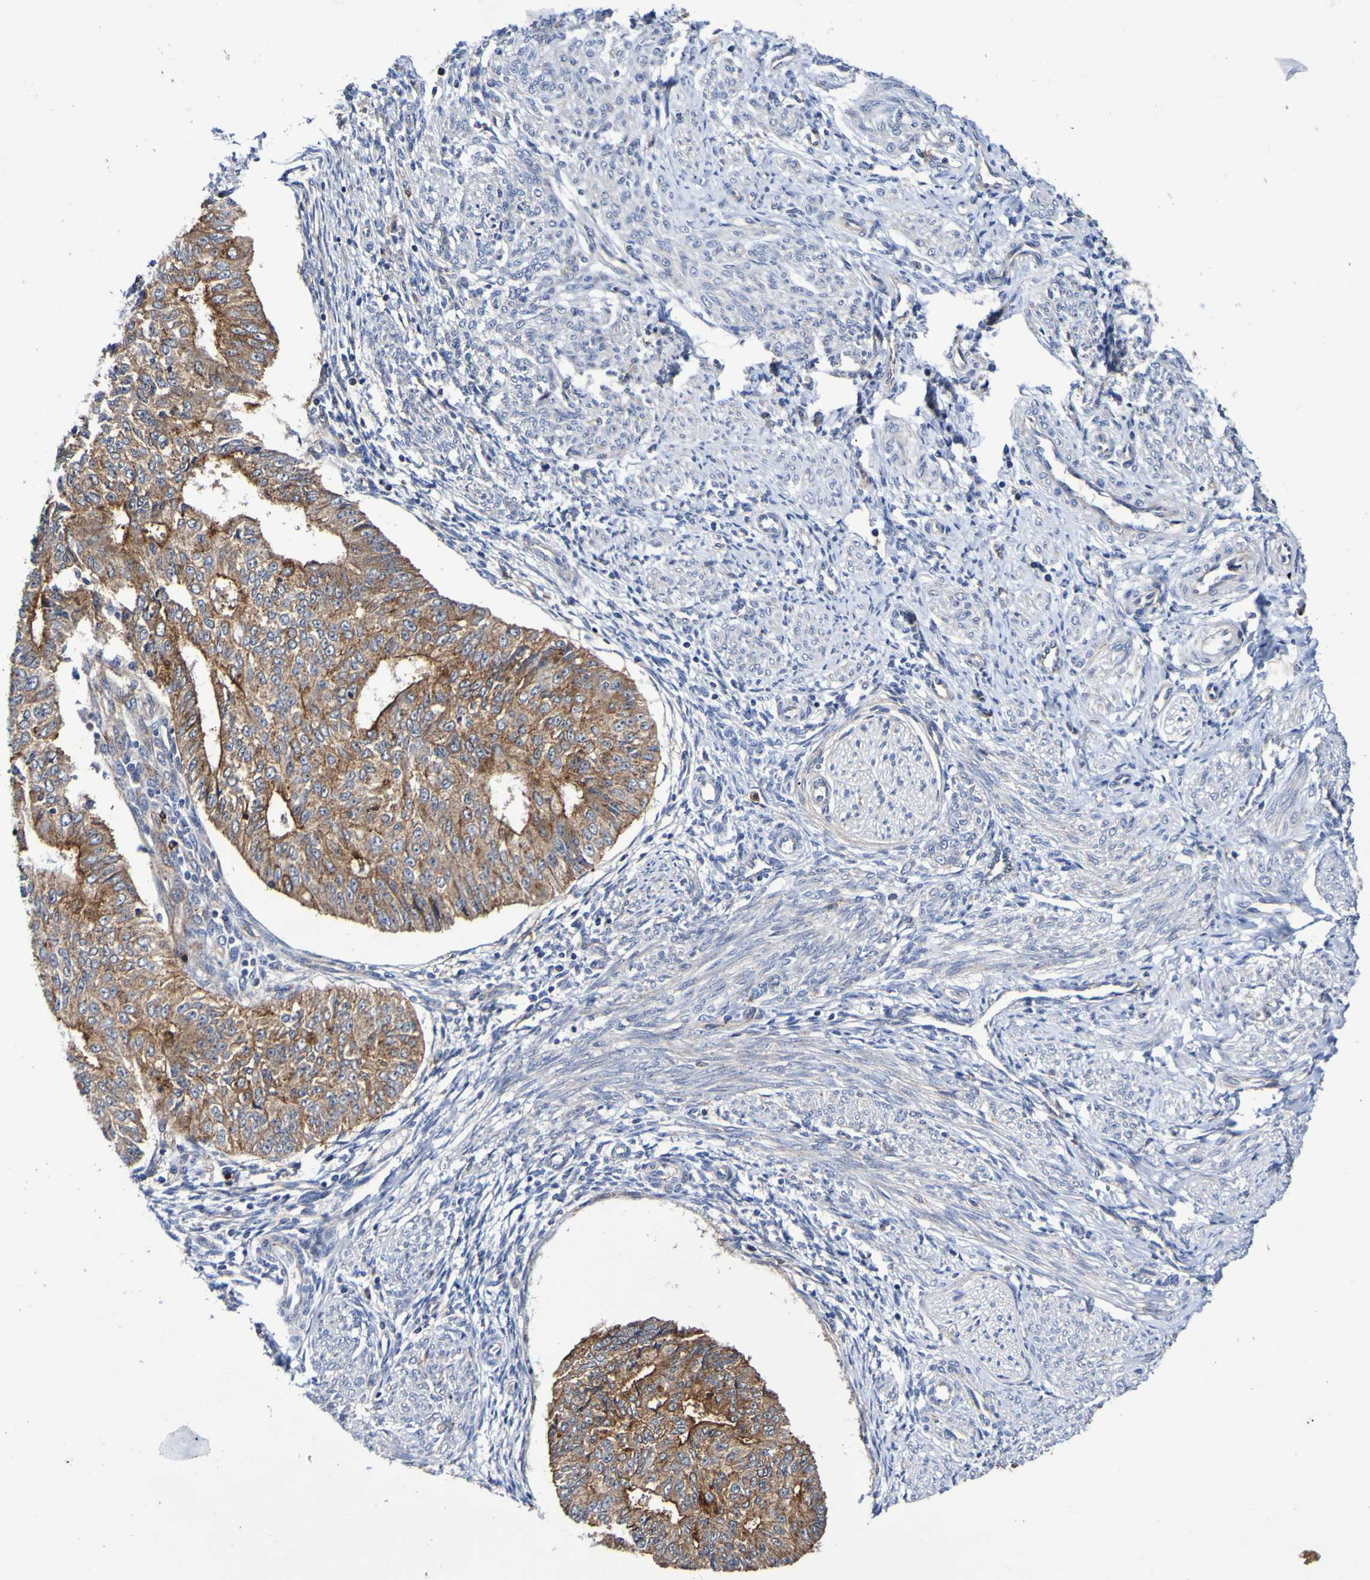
{"staining": {"intensity": "moderate", "quantity": ">75%", "location": "cytoplasmic/membranous"}, "tissue": "endometrial cancer", "cell_type": "Tumor cells", "image_type": "cancer", "snomed": [{"axis": "morphology", "description": "Adenocarcinoma, NOS"}, {"axis": "topography", "description": "Endometrium"}], "caption": "Protein staining demonstrates moderate cytoplasmic/membranous expression in about >75% of tumor cells in endometrial cancer.", "gene": "GJB1", "patient": {"sex": "female", "age": 32}}